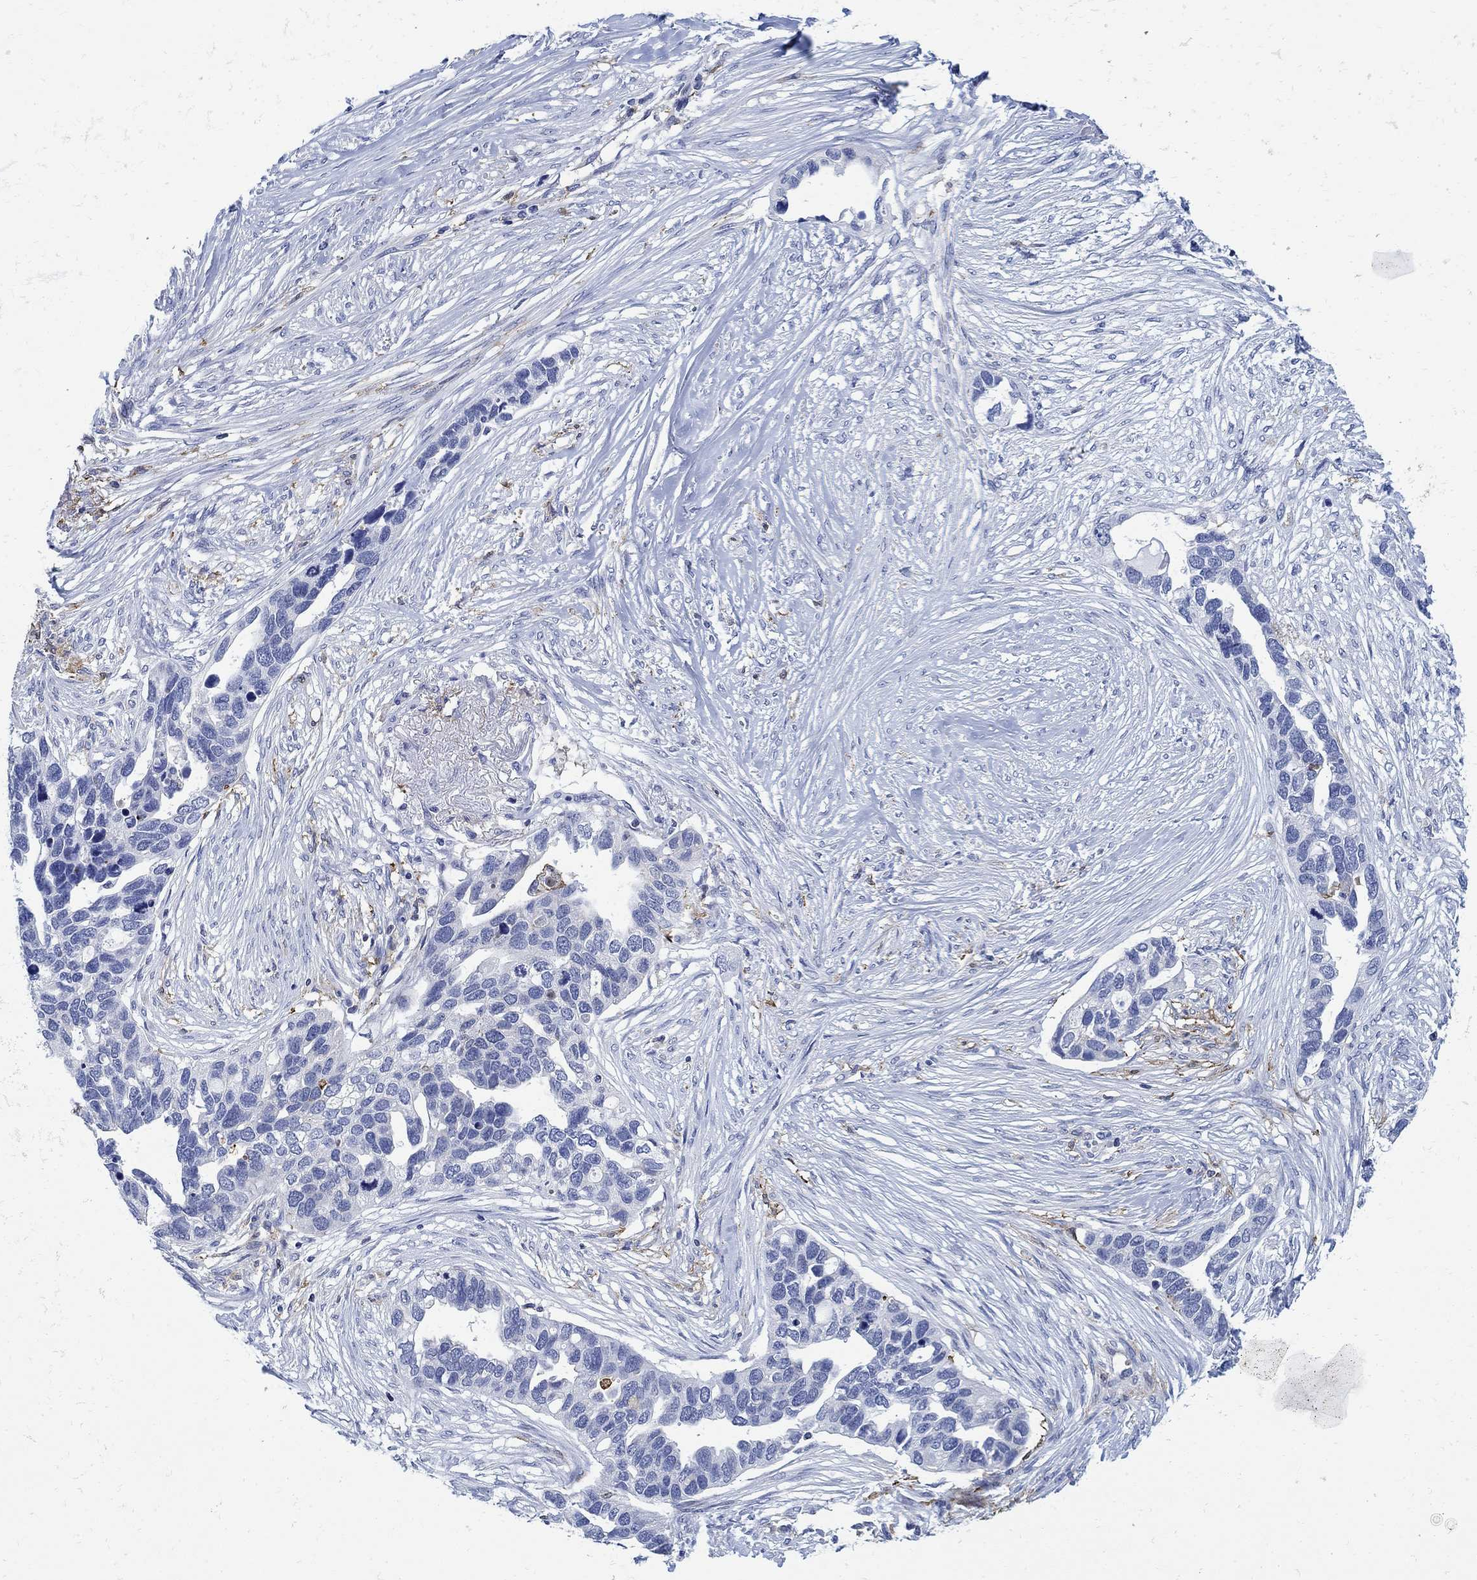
{"staining": {"intensity": "negative", "quantity": "none", "location": "none"}, "tissue": "ovarian cancer", "cell_type": "Tumor cells", "image_type": "cancer", "snomed": [{"axis": "morphology", "description": "Cystadenocarcinoma, serous, NOS"}, {"axis": "topography", "description": "Ovary"}], "caption": "A high-resolution histopathology image shows immunohistochemistry staining of ovarian serous cystadenocarcinoma, which shows no significant staining in tumor cells. (DAB IHC with hematoxylin counter stain).", "gene": "PHF21B", "patient": {"sex": "female", "age": 54}}